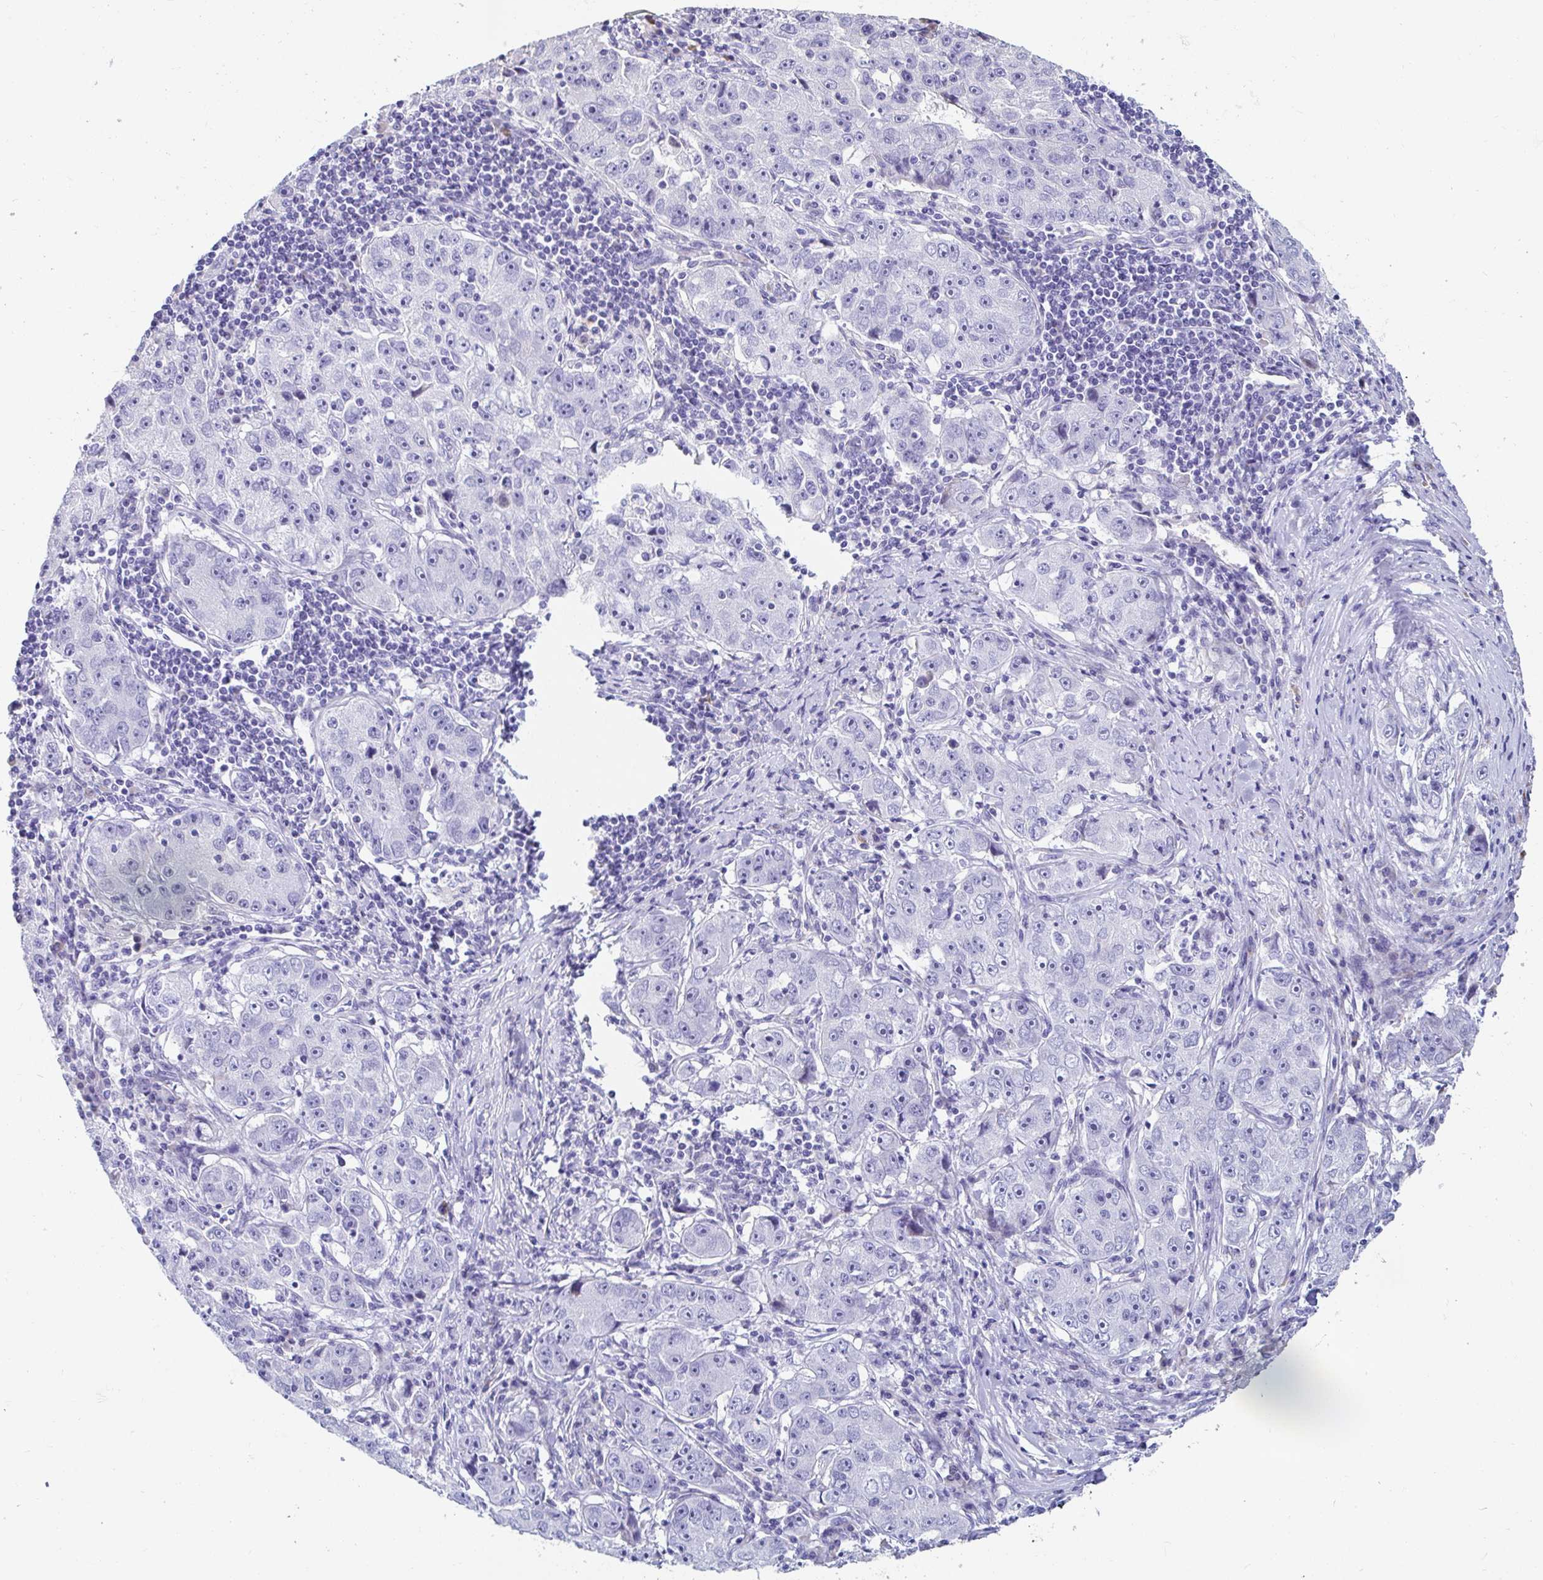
{"staining": {"intensity": "negative", "quantity": "none", "location": "none"}, "tissue": "lung cancer", "cell_type": "Tumor cells", "image_type": "cancer", "snomed": [{"axis": "morphology", "description": "Normal morphology"}, {"axis": "morphology", "description": "Adenocarcinoma, NOS"}, {"axis": "topography", "description": "Lymph node"}, {"axis": "topography", "description": "Lung"}], "caption": "Tumor cells are negative for brown protein staining in lung cancer.", "gene": "C4orf17", "patient": {"sex": "female", "age": 57}}